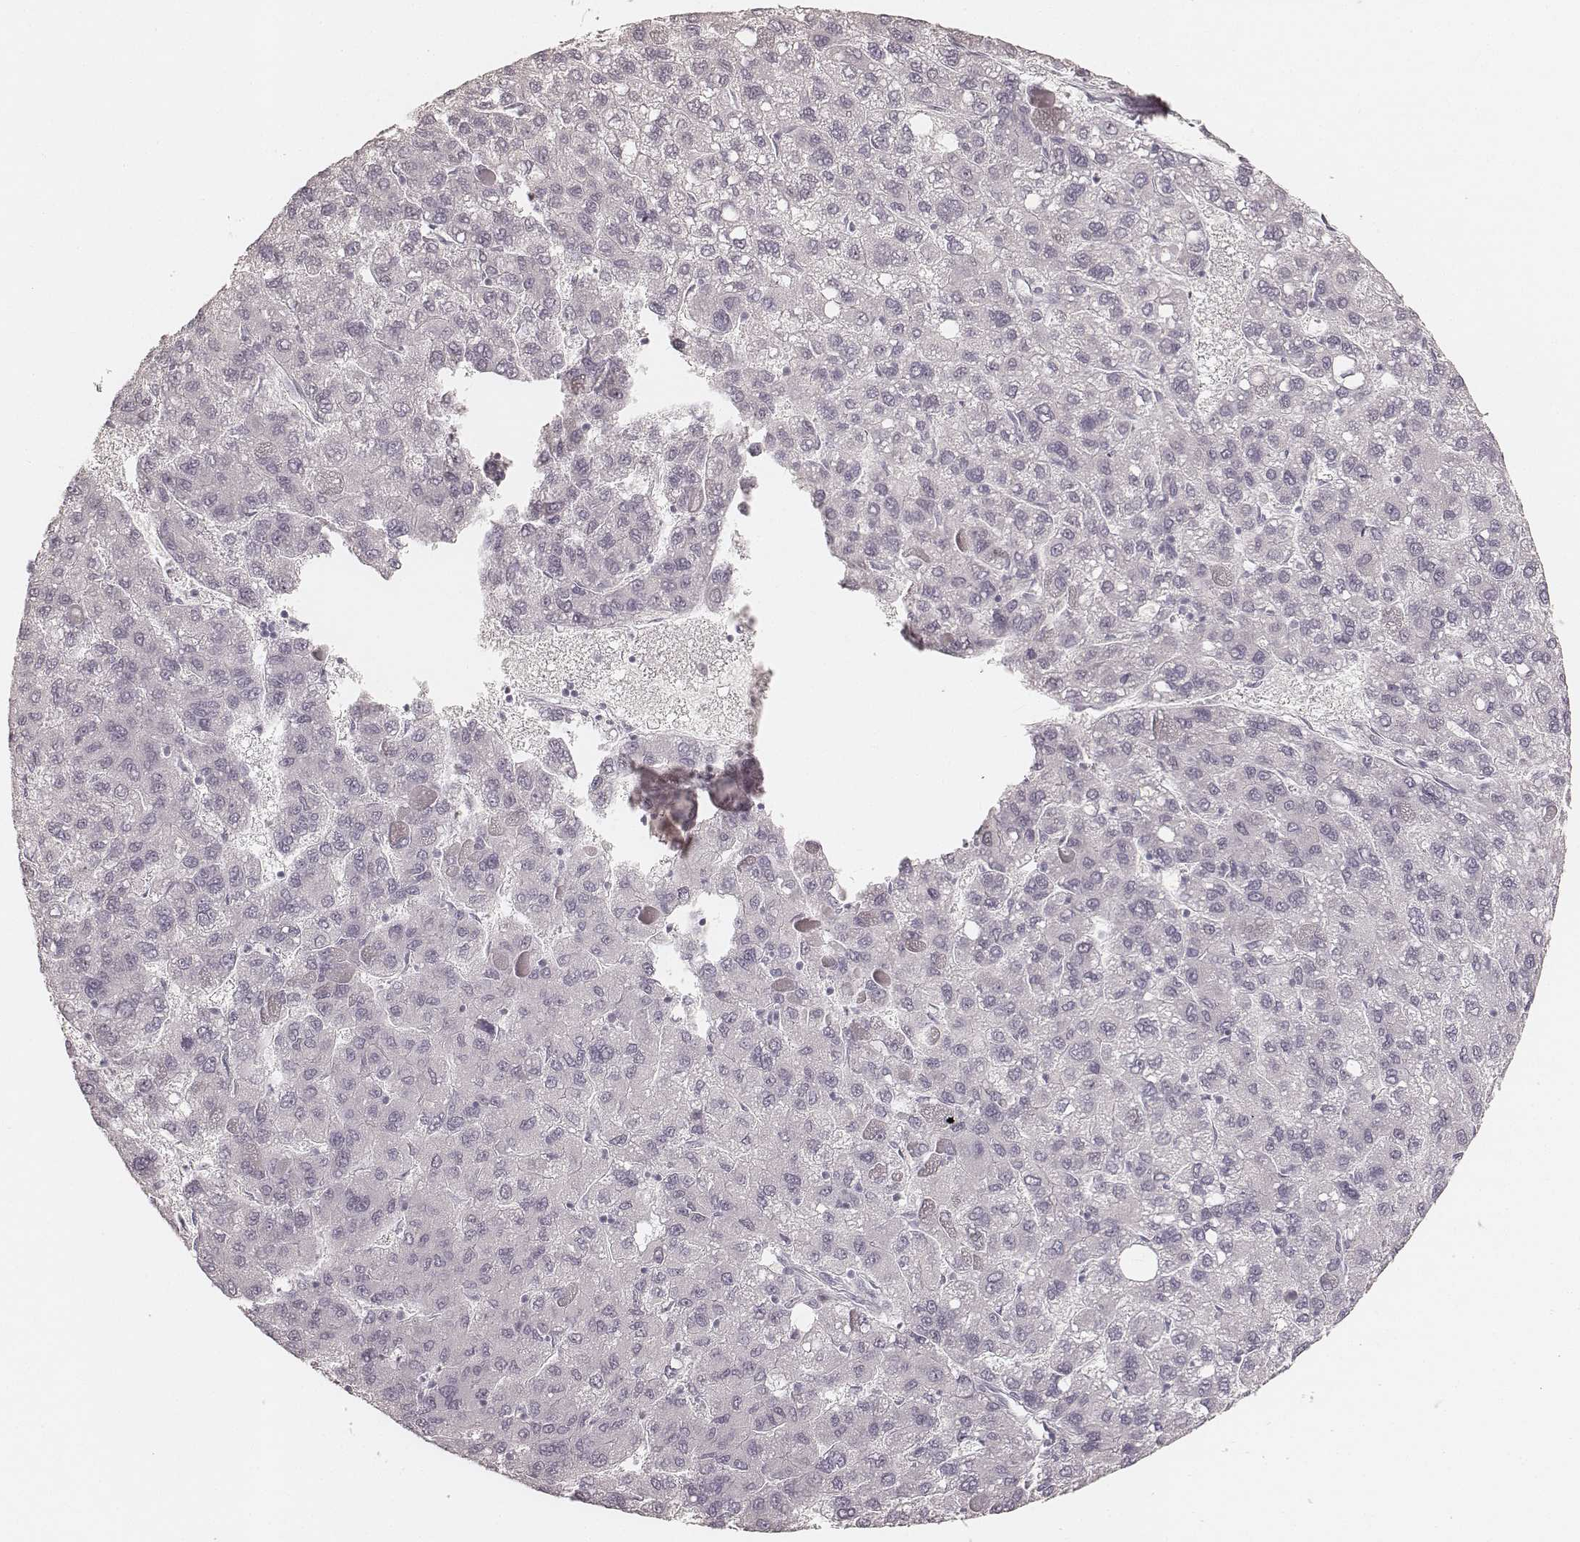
{"staining": {"intensity": "negative", "quantity": "none", "location": "none"}, "tissue": "liver cancer", "cell_type": "Tumor cells", "image_type": "cancer", "snomed": [{"axis": "morphology", "description": "Carcinoma, Hepatocellular, NOS"}, {"axis": "topography", "description": "Liver"}], "caption": "Immunohistochemical staining of human liver cancer demonstrates no significant positivity in tumor cells.", "gene": "TEX37", "patient": {"sex": "female", "age": 82}}